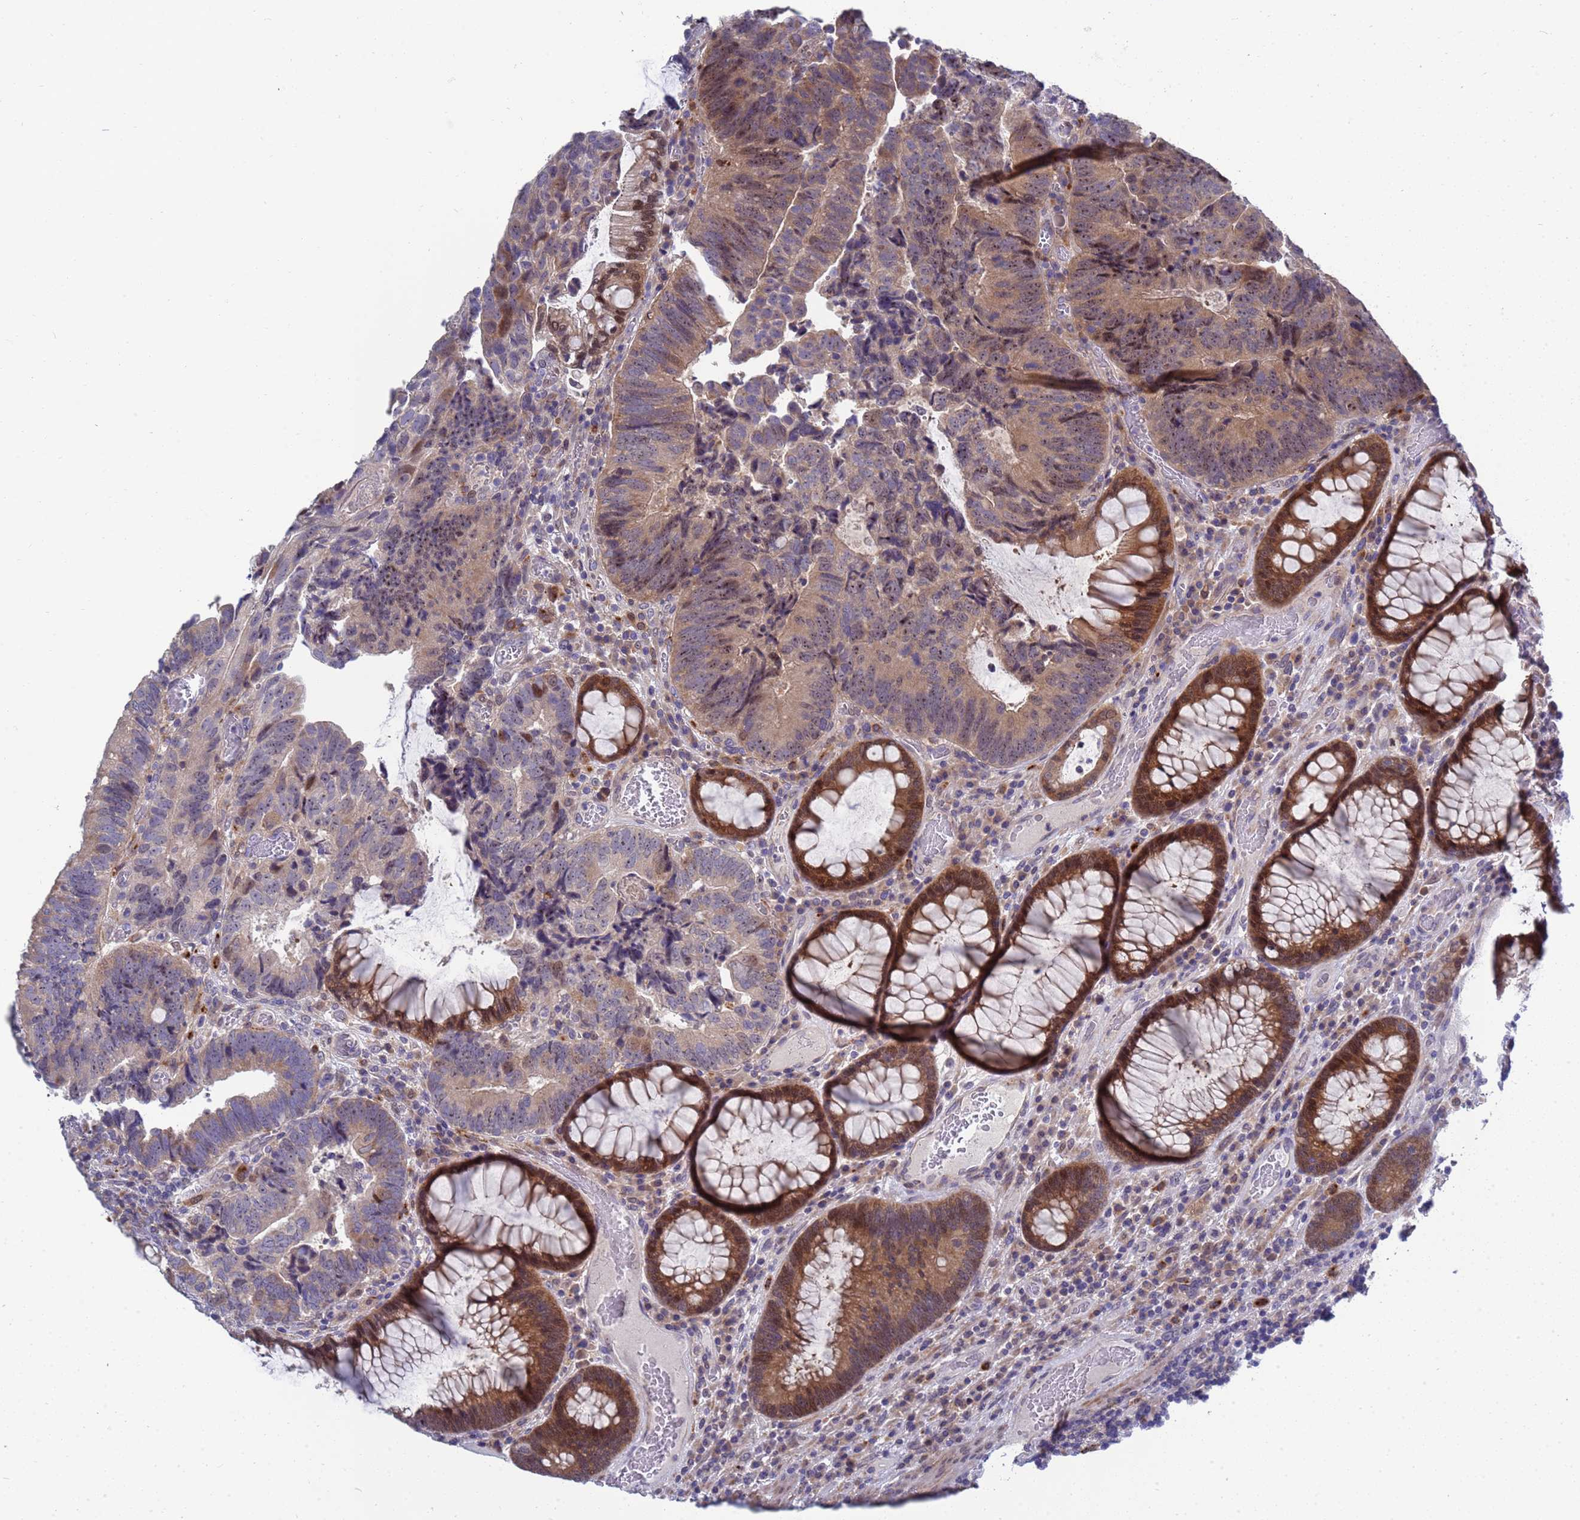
{"staining": {"intensity": "moderate", "quantity": "<25%", "location": "cytoplasmic/membranous,nuclear"}, "tissue": "colorectal cancer", "cell_type": "Tumor cells", "image_type": "cancer", "snomed": [{"axis": "morphology", "description": "Adenocarcinoma, NOS"}, {"axis": "topography", "description": "Colon"}], "caption": "Protein expression by immunohistochemistry (IHC) displays moderate cytoplasmic/membranous and nuclear expression in approximately <25% of tumor cells in colorectal cancer. (DAB (3,3'-diaminobenzidine) = brown stain, brightfield microscopy at high magnification).", "gene": "ENOSF1", "patient": {"sex": "female", "age": 67}}